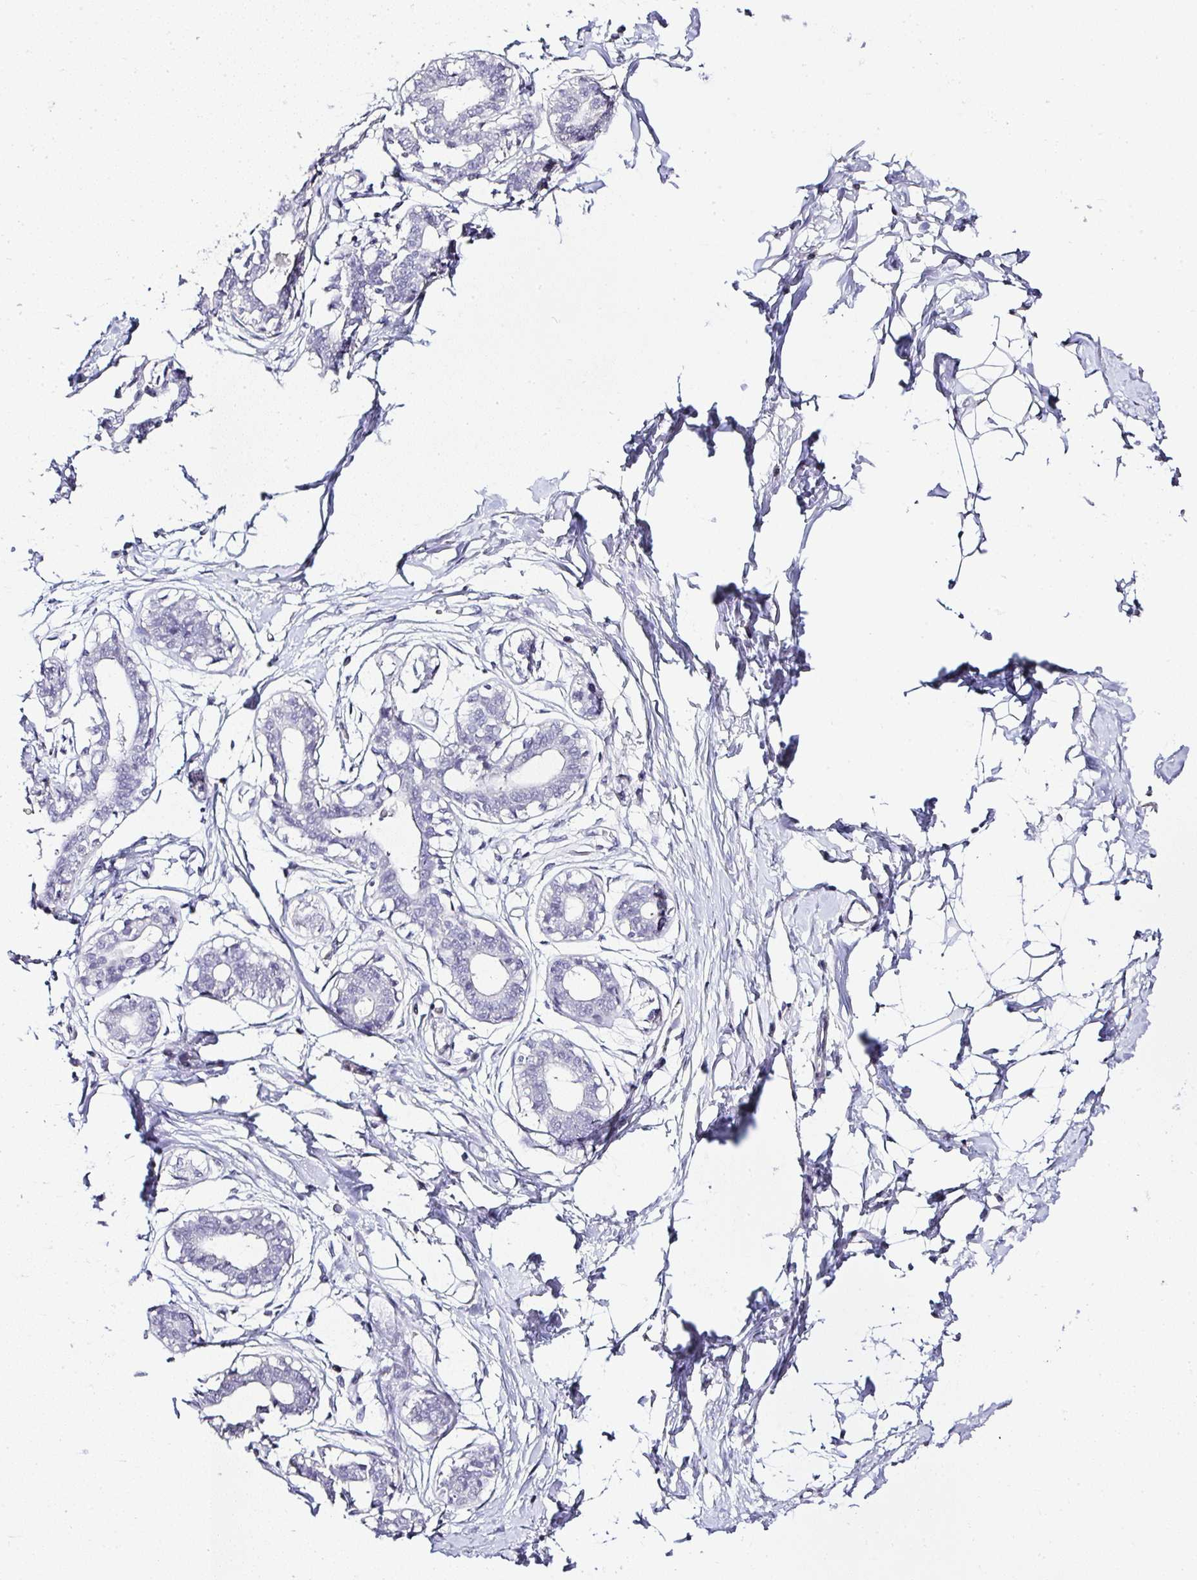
{"staining": {"intensity": "negative", "quantity": "none", "location": "none"}, "tissue": "breast", "cell_type": "Adipocytes", "image_type": "normal", "snomed": [{"axis": "morphology", "description": "Normal tissue, NOS"}, {"axis": "topography", "description": "Breast"}], "caption": "Immunohistochemistry of unremarkable breast displays no expression in adipocytes.", "gene": "SERPINB3", "patient": {"sex": "female", "age": 45}}